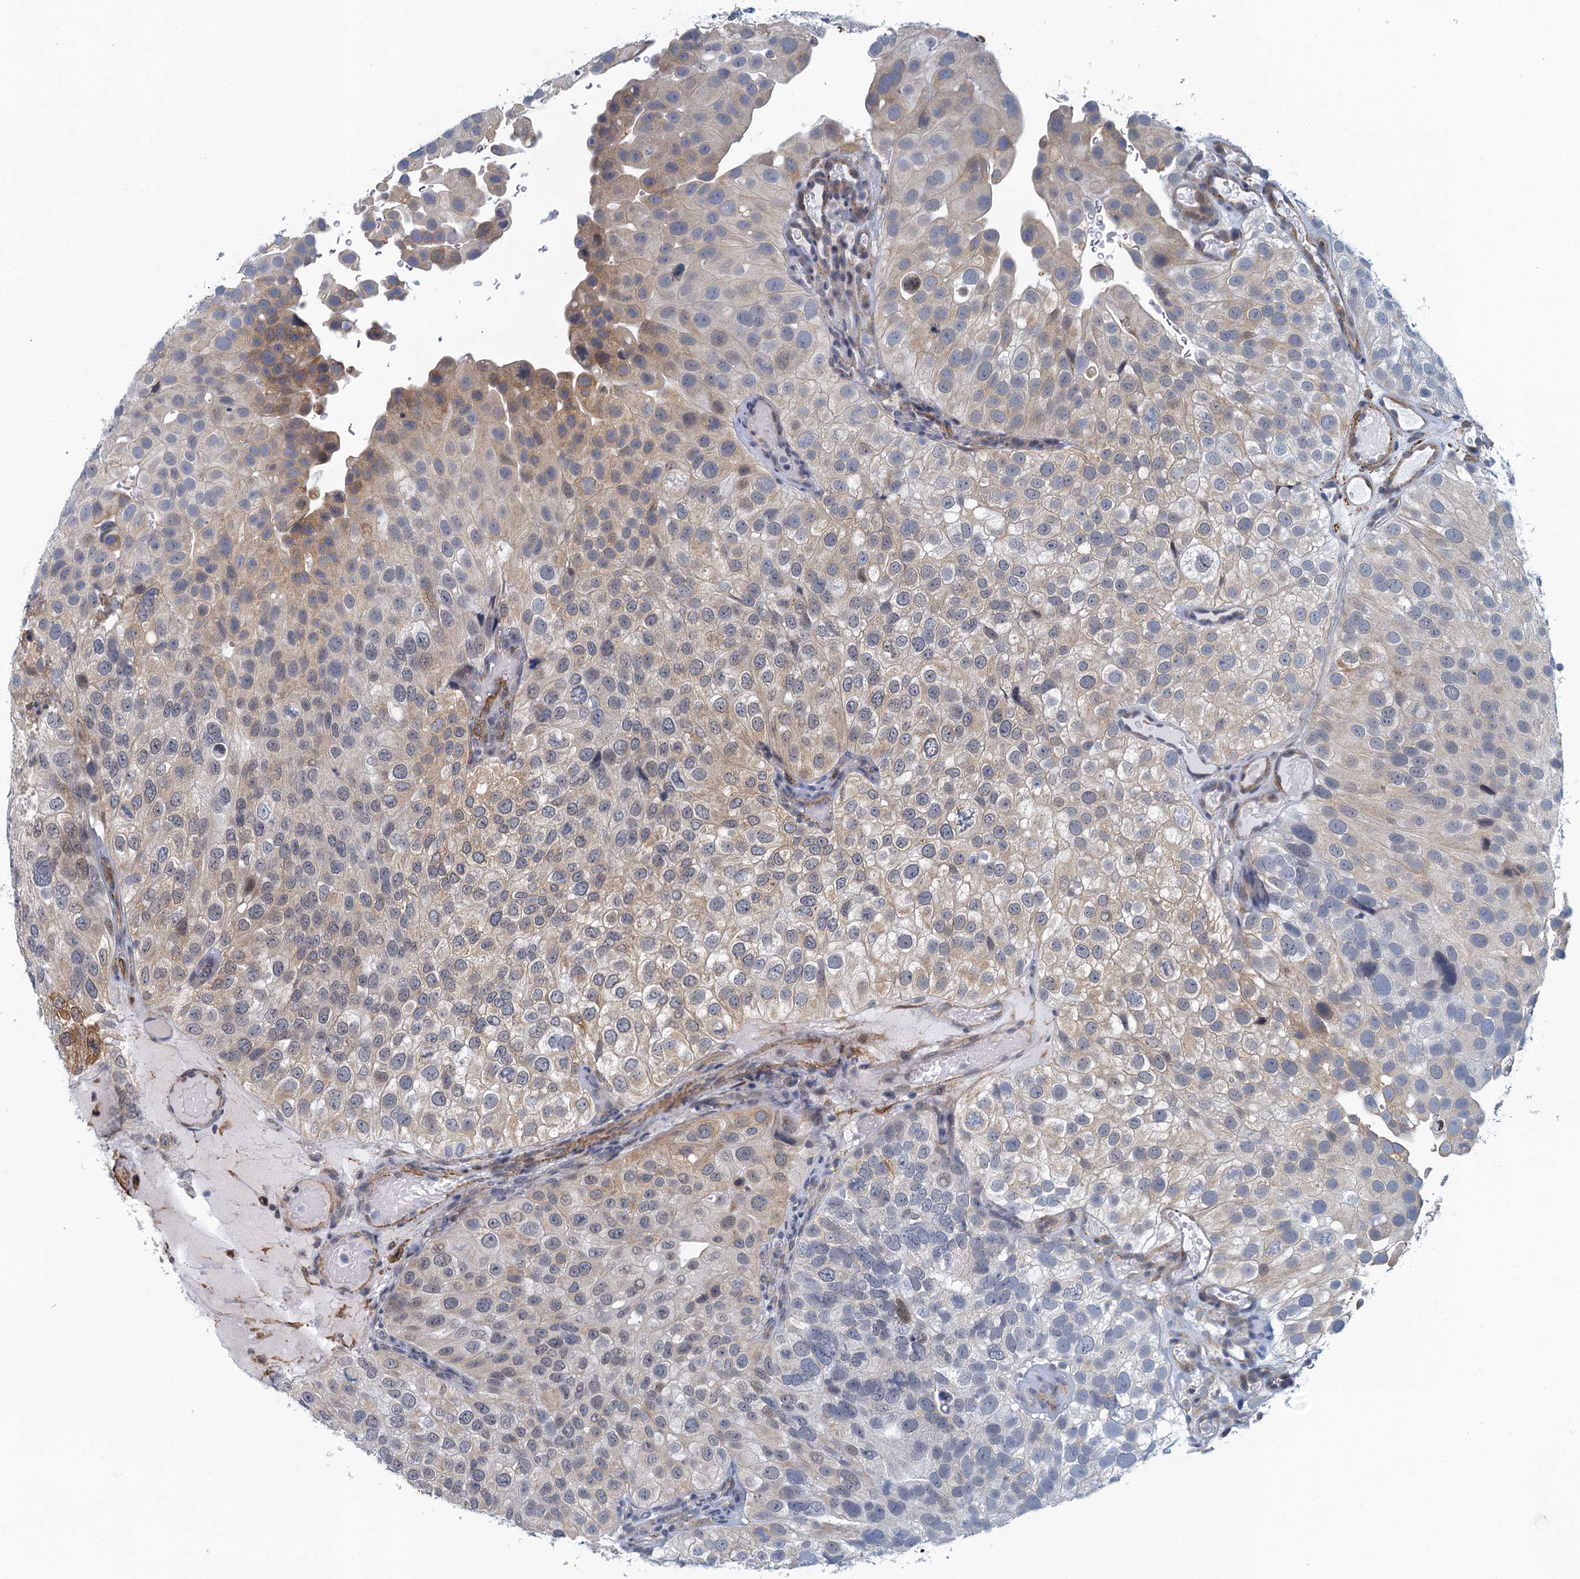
{"staining": {"intensity": "weak", "quantity": "25%-75%", "location": "cytoplasmic/membranous"}, "tissue": "urothelial cancer", "cell_type": "Tumor cells", "image_type": "cancer", "snomed": [{"axis": "morphology", "description": "Urothelial carcinoma, Low grade"}, {"axis": "topography", "description": "Urinary bladder"}], "caption": "Protein expression analysis of low-grade urothelial carcinoma reveals weak cytoplasmic/membranous positivity in about 25%-75% of tumor cells.", "gene": "ALG2", "patient": {"sex": "male", "age": 78}}